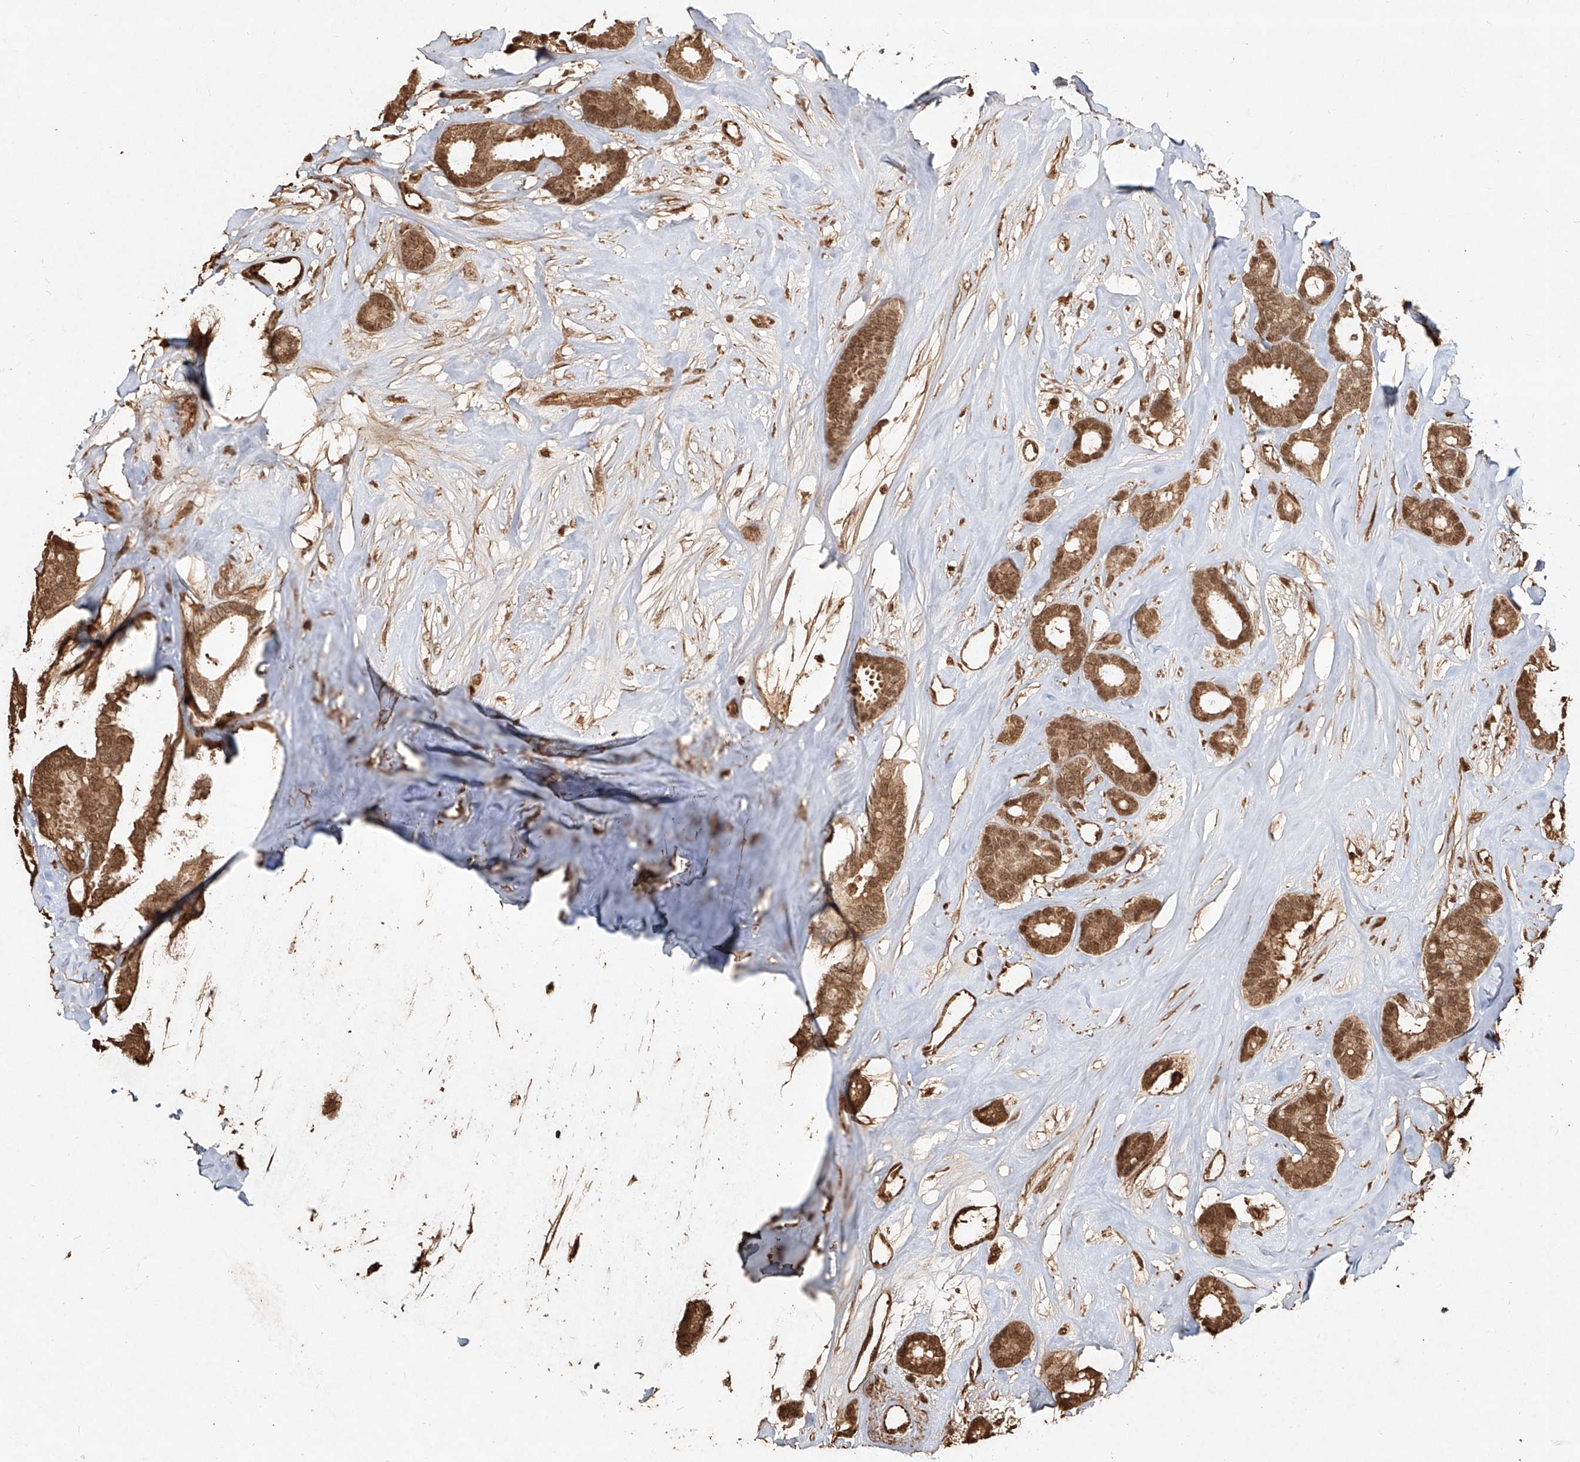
{"staining": {"intensity": "moderate", "quantity": ">75%", "location": "cytoplasmic/membranous,nuclear"}, "tissue": "breast cancer", "cell_type": "Tumor cells", "image_type": "cancer", "snomed": [{"axis": "morphology", "description": "Duct carcinoma"}, {"axis": "topography", "description": "Breast"}], "caption": "Breast cancer tissue reveals moderate cytoplasmic/membranous and nuclear positivity in about >75% of tumor cells, visualized by immunohistochemistry.", "gene": "UBE2K", "patient": {"sex": "female", "age": 87}}